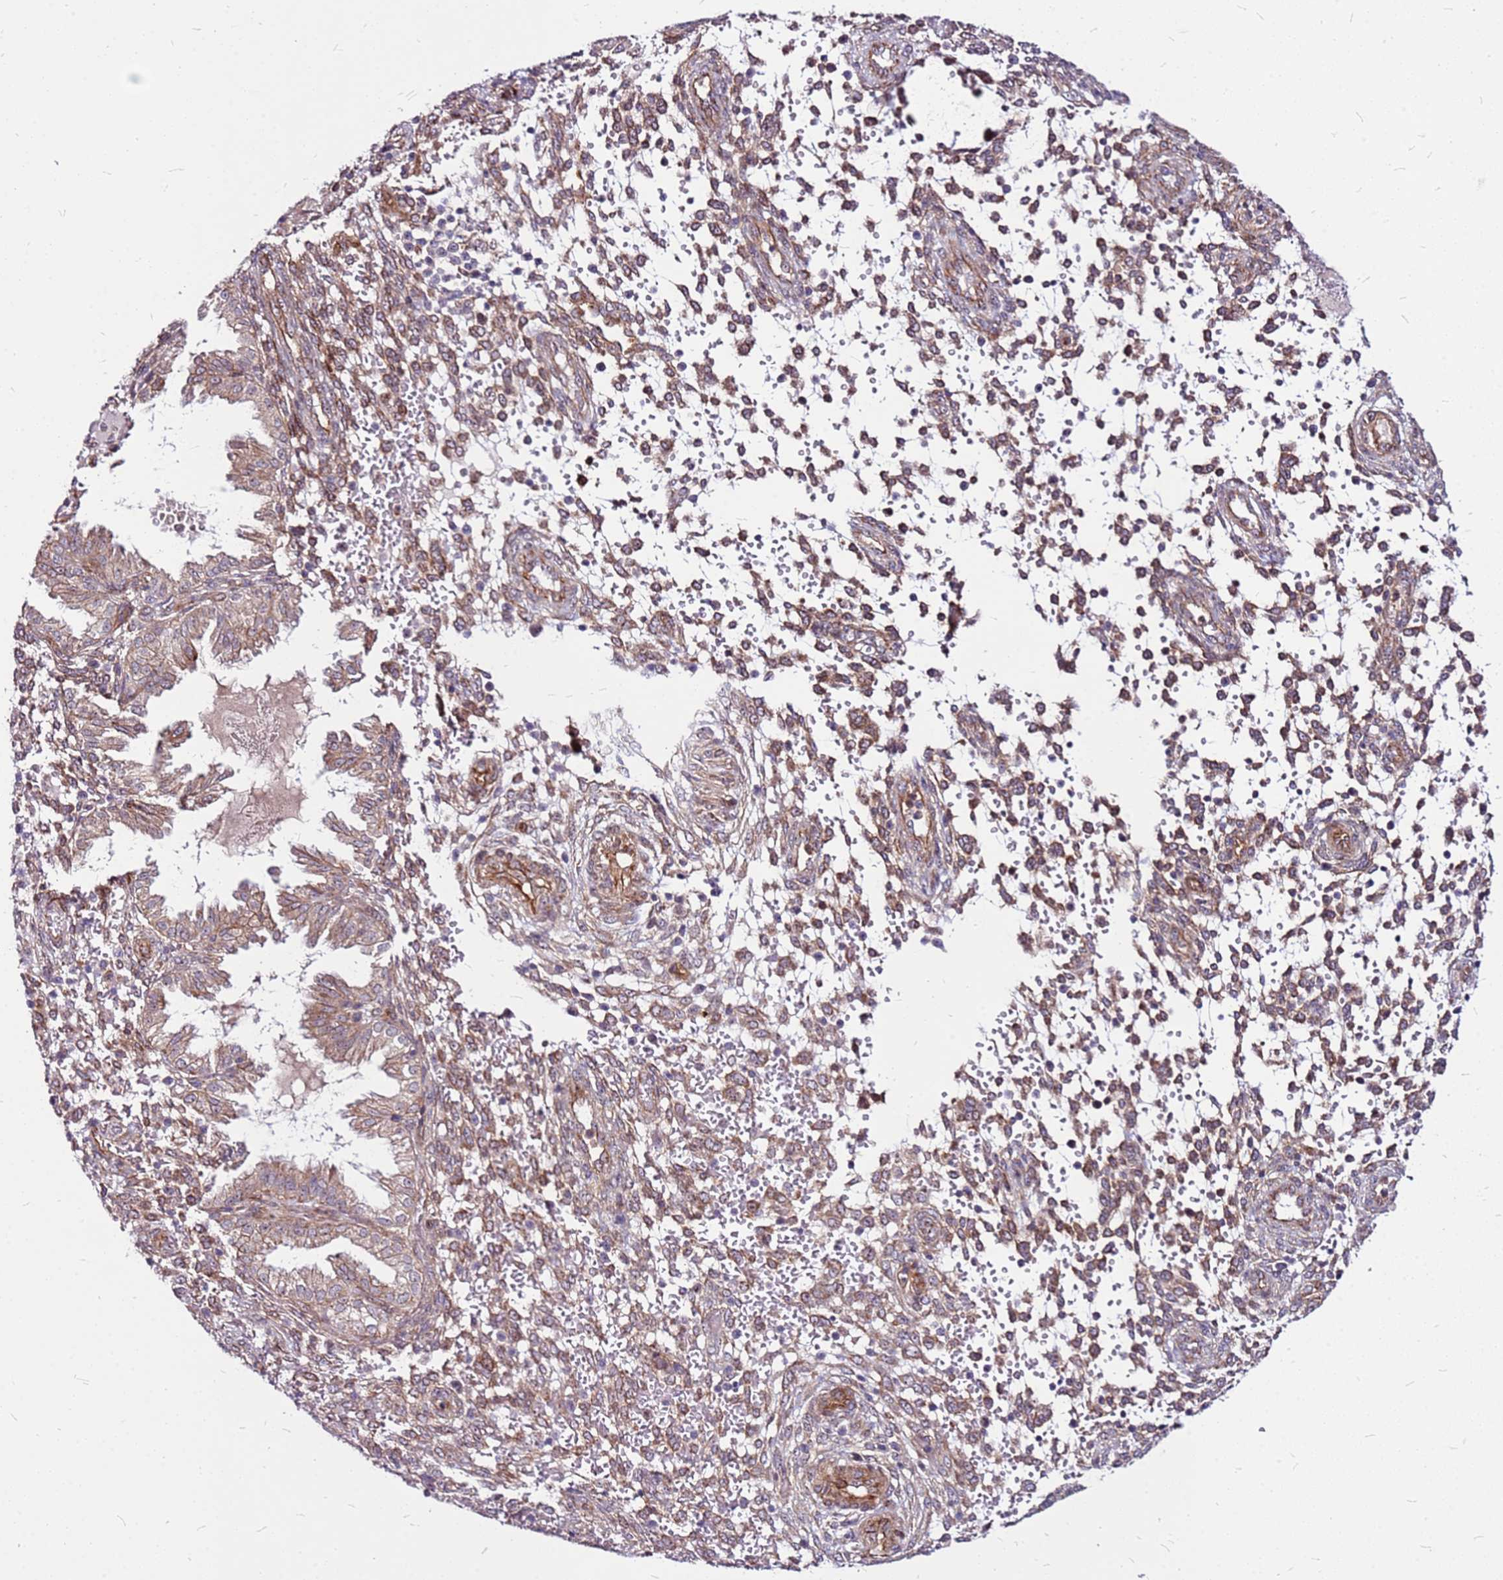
{"staining": {"intensity": "moderate", "quantity": "25%-75%", "location": "cytoplasmic/membranous"}, "tissue": "endometrium", "cell_type": "Cells in endometrial stroma", "image_type": "normal", "snomed": [{"axis": "morphology", "description": "Normal tissue, NOS"}, {"axis": "topography", "description": "Endometrium"}], "caption": "Protein staining exhibits moderate cytoplasmic/membranous positivity in about 25%-75% of cells in endometrial stroma in normal endometrium. The protein of interest is stained brown, and the nuclei are stained in blue (DAB (3,3'-diaminobenzidine) IHC with brightfield microscopy, high magnification).", "gene": "TOPAZ1", "patient": {"sex": "female", "age": 33}}